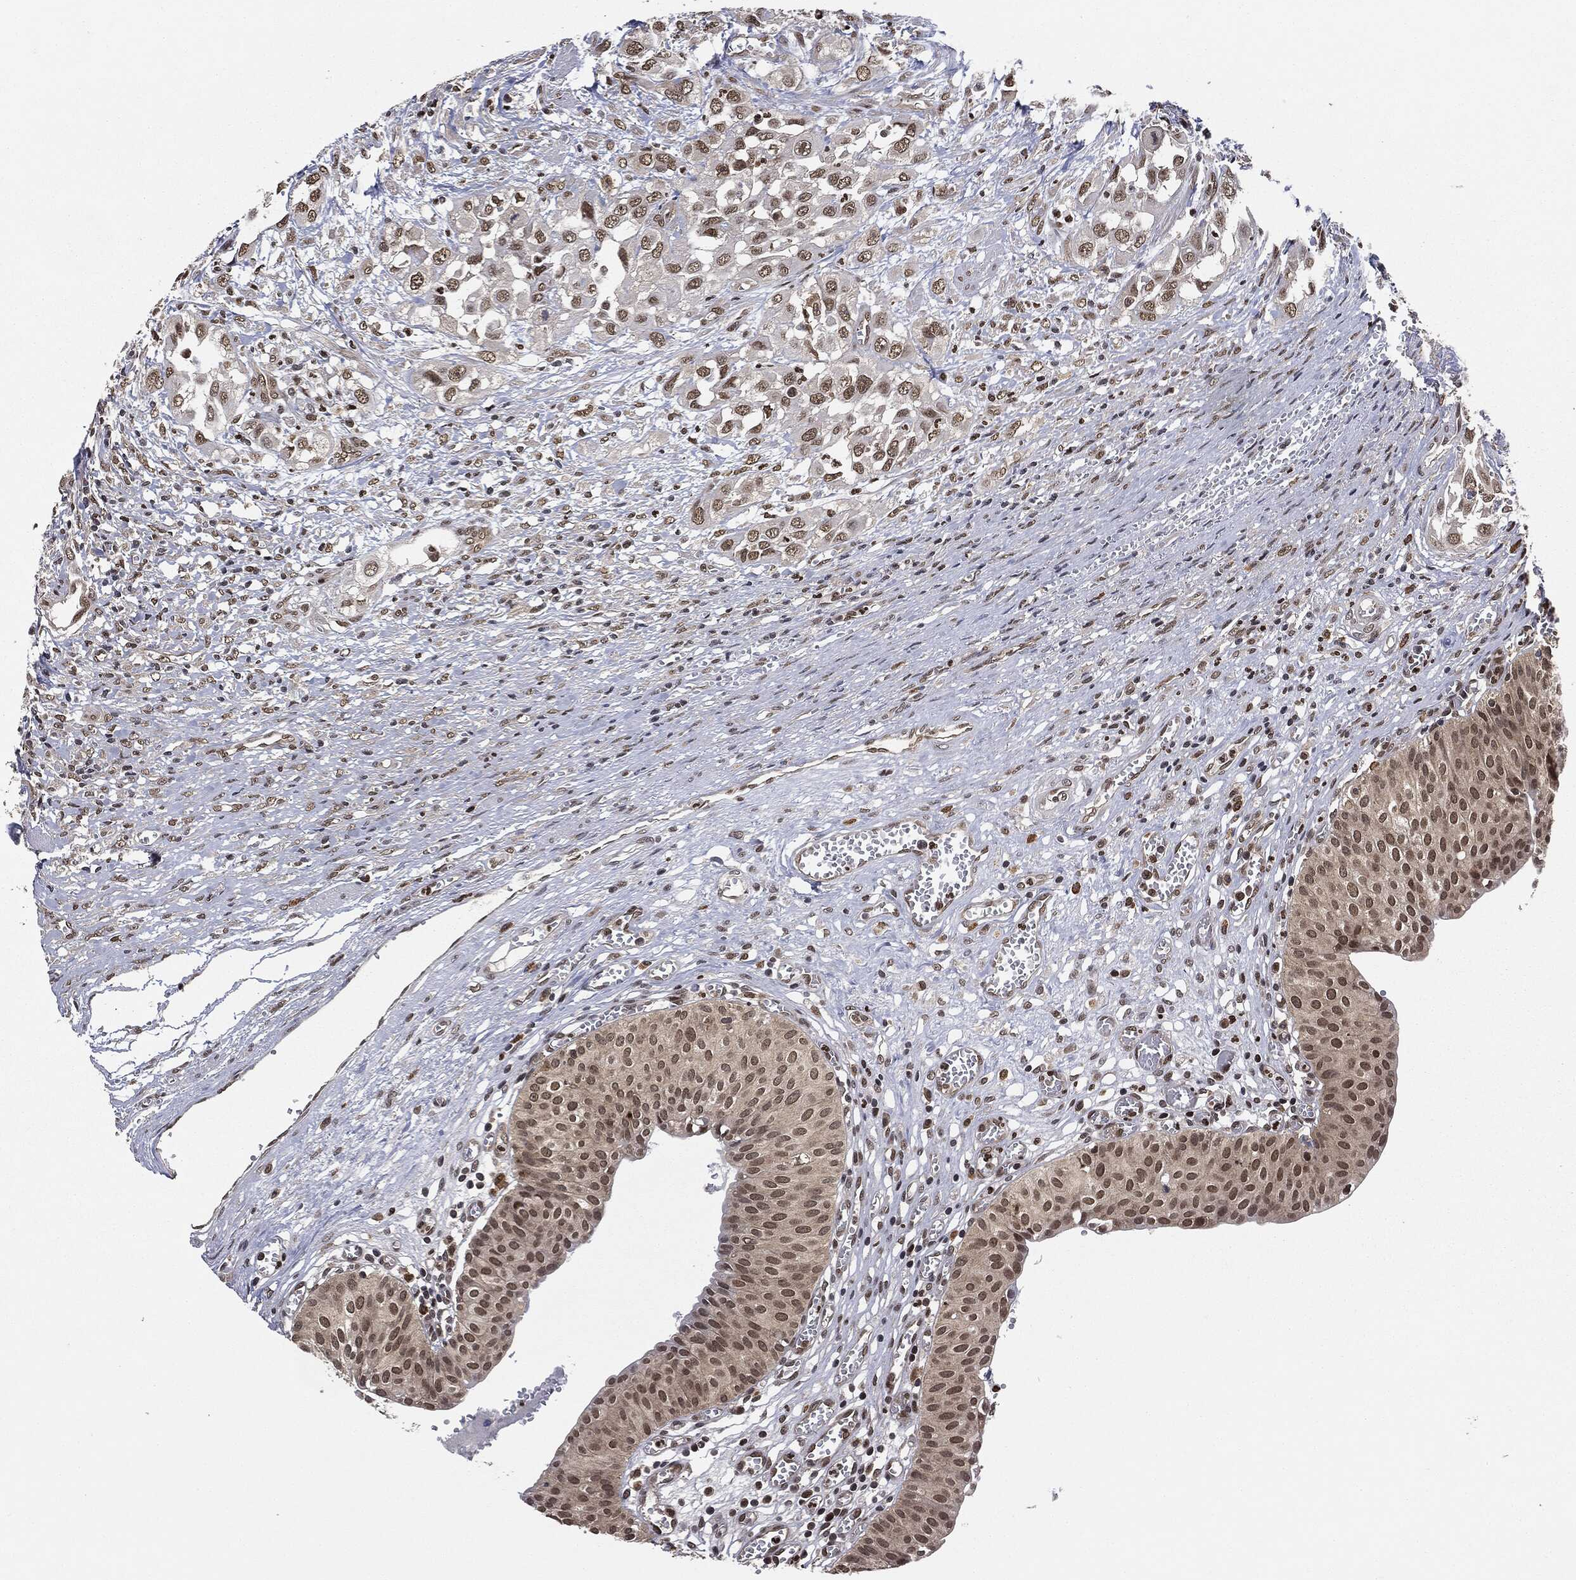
{"staining": {"intensity": "moderate", "quantity": ">75%", "location": "nuclear"}, "tissue": "urinary bladder", "cell_type": "Urothelial cells", "image_type": "normal", "snomed": [{"axis": "morphology", "description": "Normal tissue, NOS"}, {"axis": "morphology", "description": "Urothelial carcinoma, NOS"}, {"axis": "morphology", "description": "Urothelial carcinoma, High grade"}, {"axis": "topography", "description": "Urinary bladder"}], "caption": "The immunohistochemical stain shows moderate nuclear staining in urothelial cells of normal urinary bladder. The staining is performed using DAB brown chromogen to label protein expression. The nuclei are counter-stained blue using hematoxylin.", "gene": "TBC1D22A", "patient": {"sex": "male", "age": 57}}